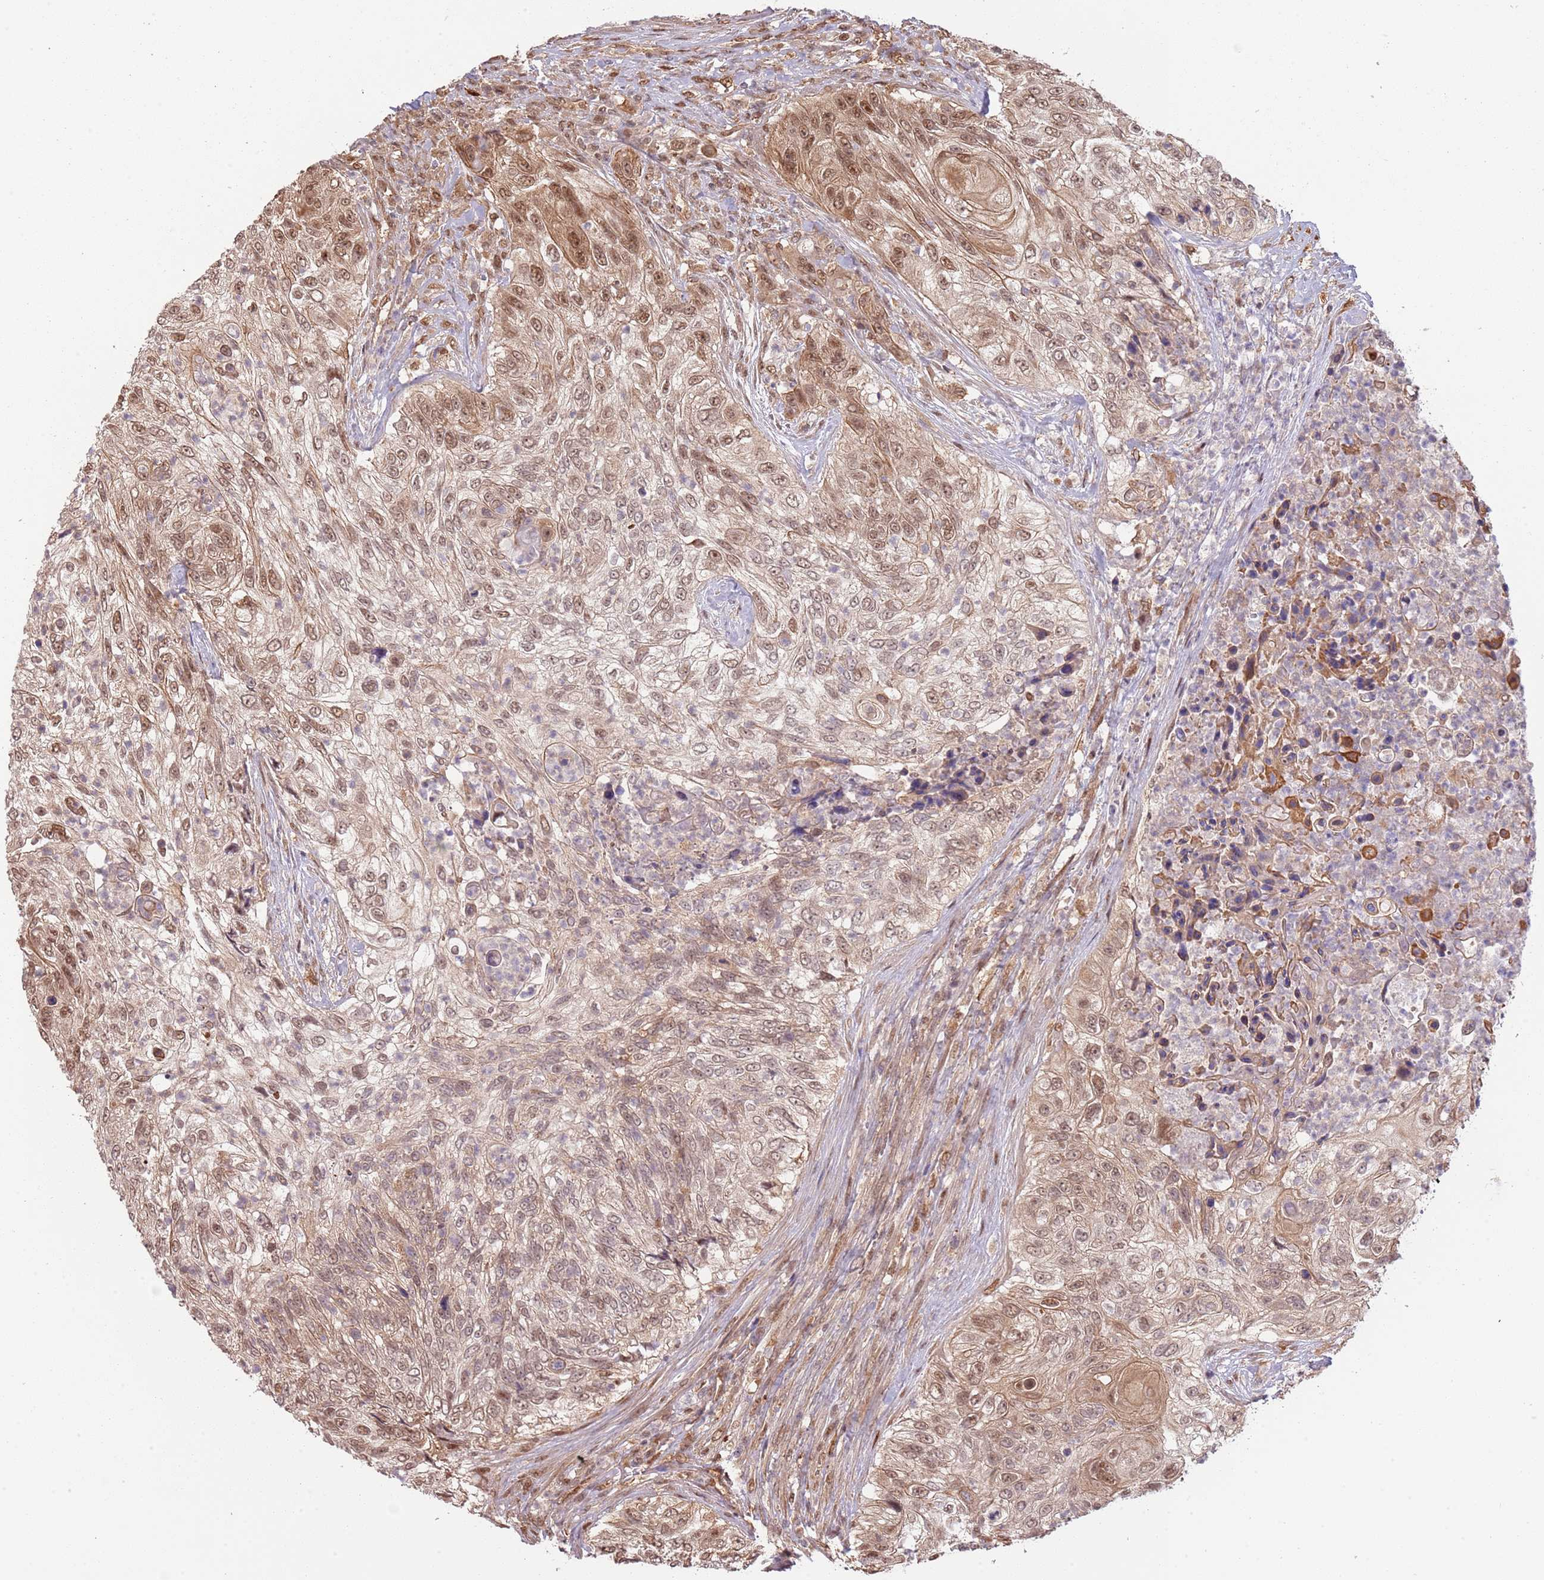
{"staining": {"intensity": "moderate", "quantity": ">75%", "location": "cytoplasmic/membranous,nuclear"}, "tissue": "urothelial cancer", "cell_type": "Tumor cells", "image_type": "cancer", "snomed": [{"axis": "morphology", "description": "Urothelial carcinoma, High grade"}, {"axis": "topography", "description": "Urinary bladder"}], "caption": "Moderate cytoplasmic/membranous and nuclear staining is present in about >75% of tumor cells in high-grade urothelial carcinoma. The protein of interest is stained brown, and the nuclei are stained in blue (DAB IHC with brightfield microscopy, high magnification).", "gene": "PLSCR5", "patient": {"sex": "female", "age": 60}}